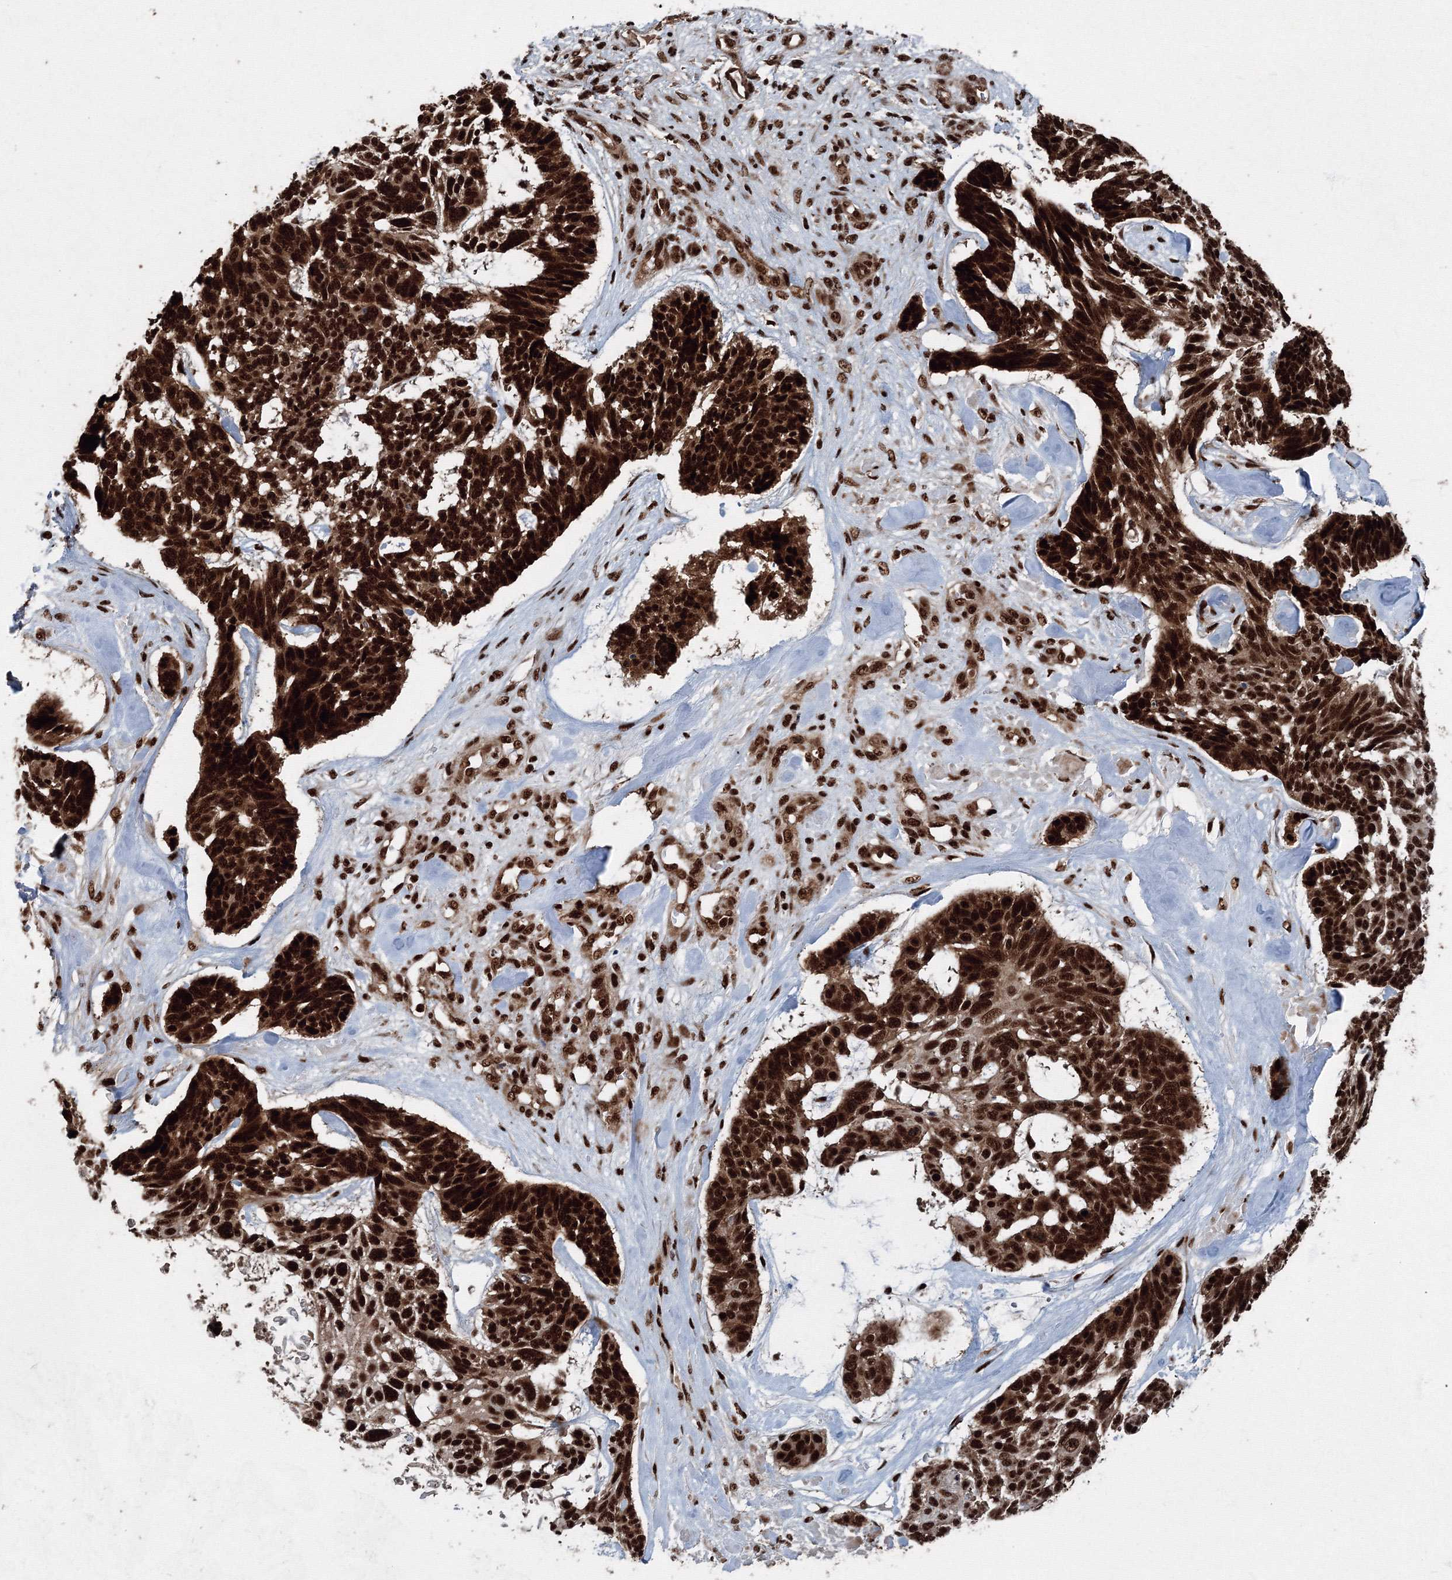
{"staining": {"intensity": "strong", "quantity": ">75%", "location": "nuclear"}, "tissue": "skin cancer", "cell_type": "Tumor cells", "image_type": "cancer", "snomed": [{"axis": "morphology", "description": "Basal cell carcinoma"}, {"axis": "topography", "description": "Skin"}], "caption": "Protein staining of skin cancer (basal cell carcinoma) tissue reveals strong nuclear staining in approximately >75% of tumor cells. The staining was performed using DAB, with brown indicating positive protein expression. Nuclei are stained blue with hematoxylin.", "gene": "SNRPC", "patient": {"sex": "male", "age": 88}}